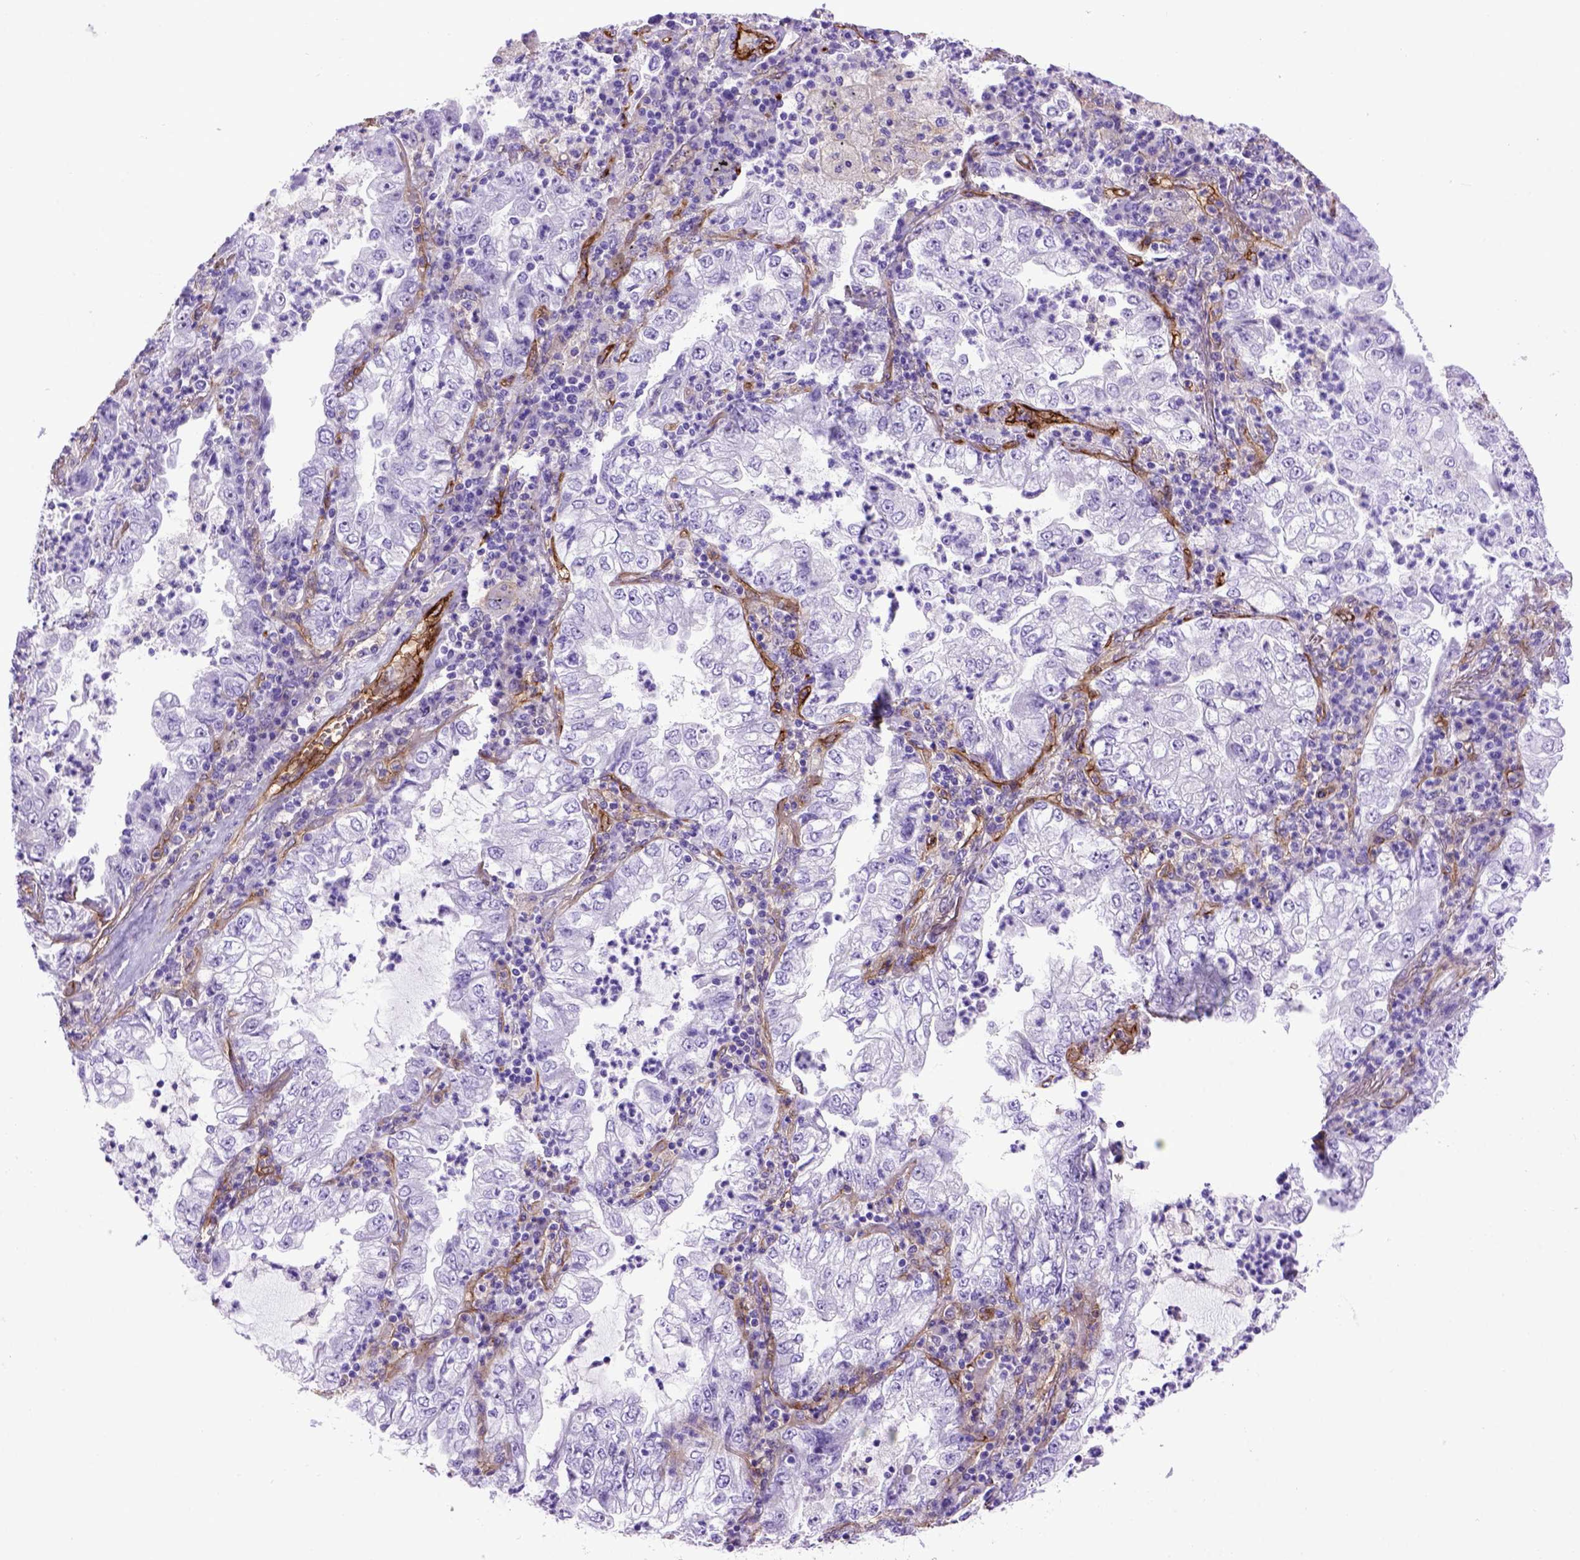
{"staining": {"intensity": "negative", "quantity": "none", "location": "none"}, "tissue": "lung cancer", "cell_type": "Tumor cells", "image_type": "cancer", "snomed": [{"axis": "morphology", "description": "Adenocarcinoma, NOS"}, {"axis": "topography", "description": "Lung"}], "caption": "This is an immunohistochemistry (IHC) micrograph of human lung cancer. There is no expression in tumor cells.", "gene": "ENG", "patient": {"sex": "female", "age": 73}}